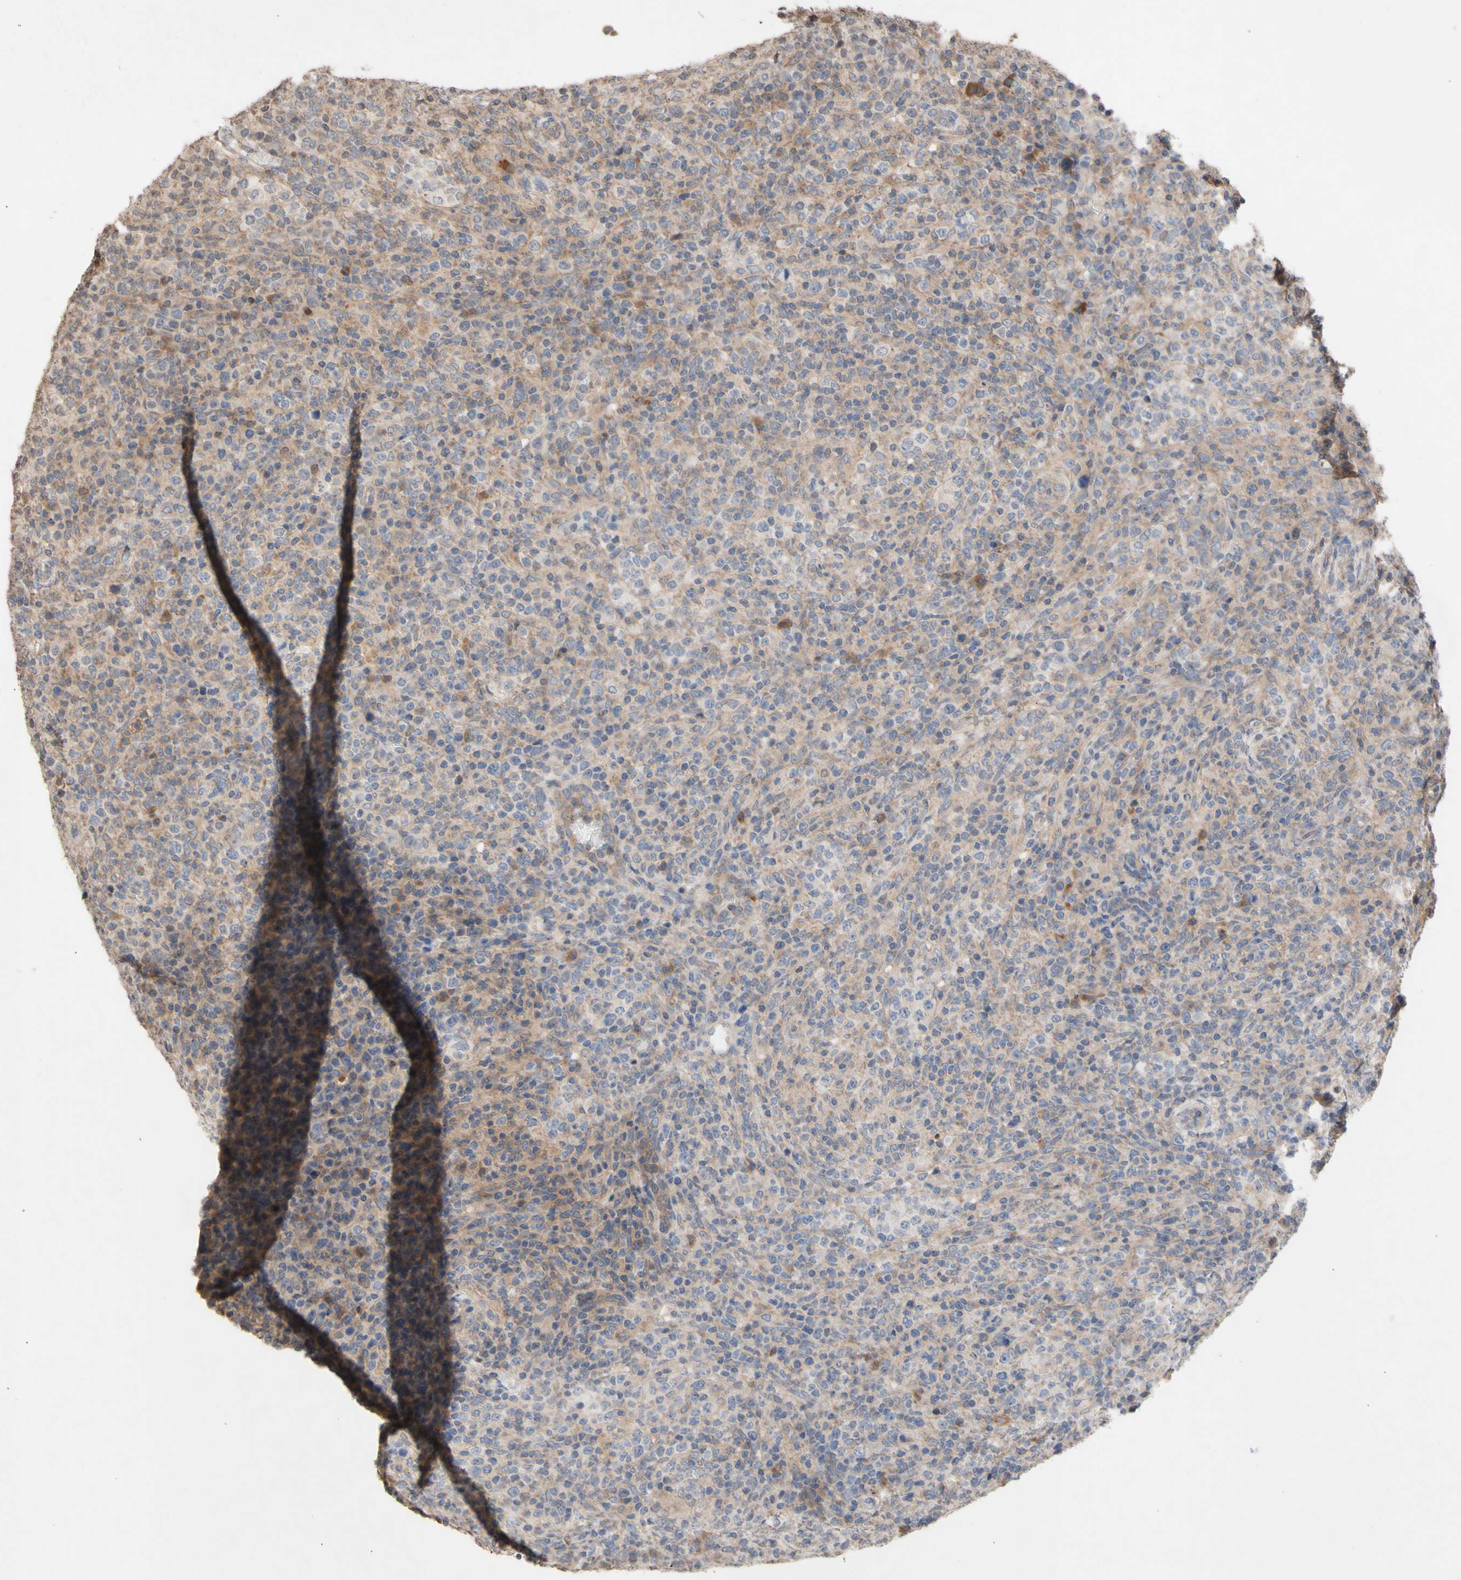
{"staining": {"intensity": "weak", "quantity": ">75%", "location": "cytoplasmic/membranous"}, "tissue": "lymphoma", "cell_type": "Tumor cells", "image_type": "cancer", "snomed": [{"axis": "morphology", "description": "Malignant lymphoma, non-Hodgkin's type, High grade"}, {"axis": "topography", "description": "Lymph node"}], "caption": "Immunohistochemistry of human lymphoma reveals low levels of weak cytoplasmic/membranous staining in about >75% of tumor cells.", "gene": "NECTIN3", "patient": {"sex": "female", "age": 76}}